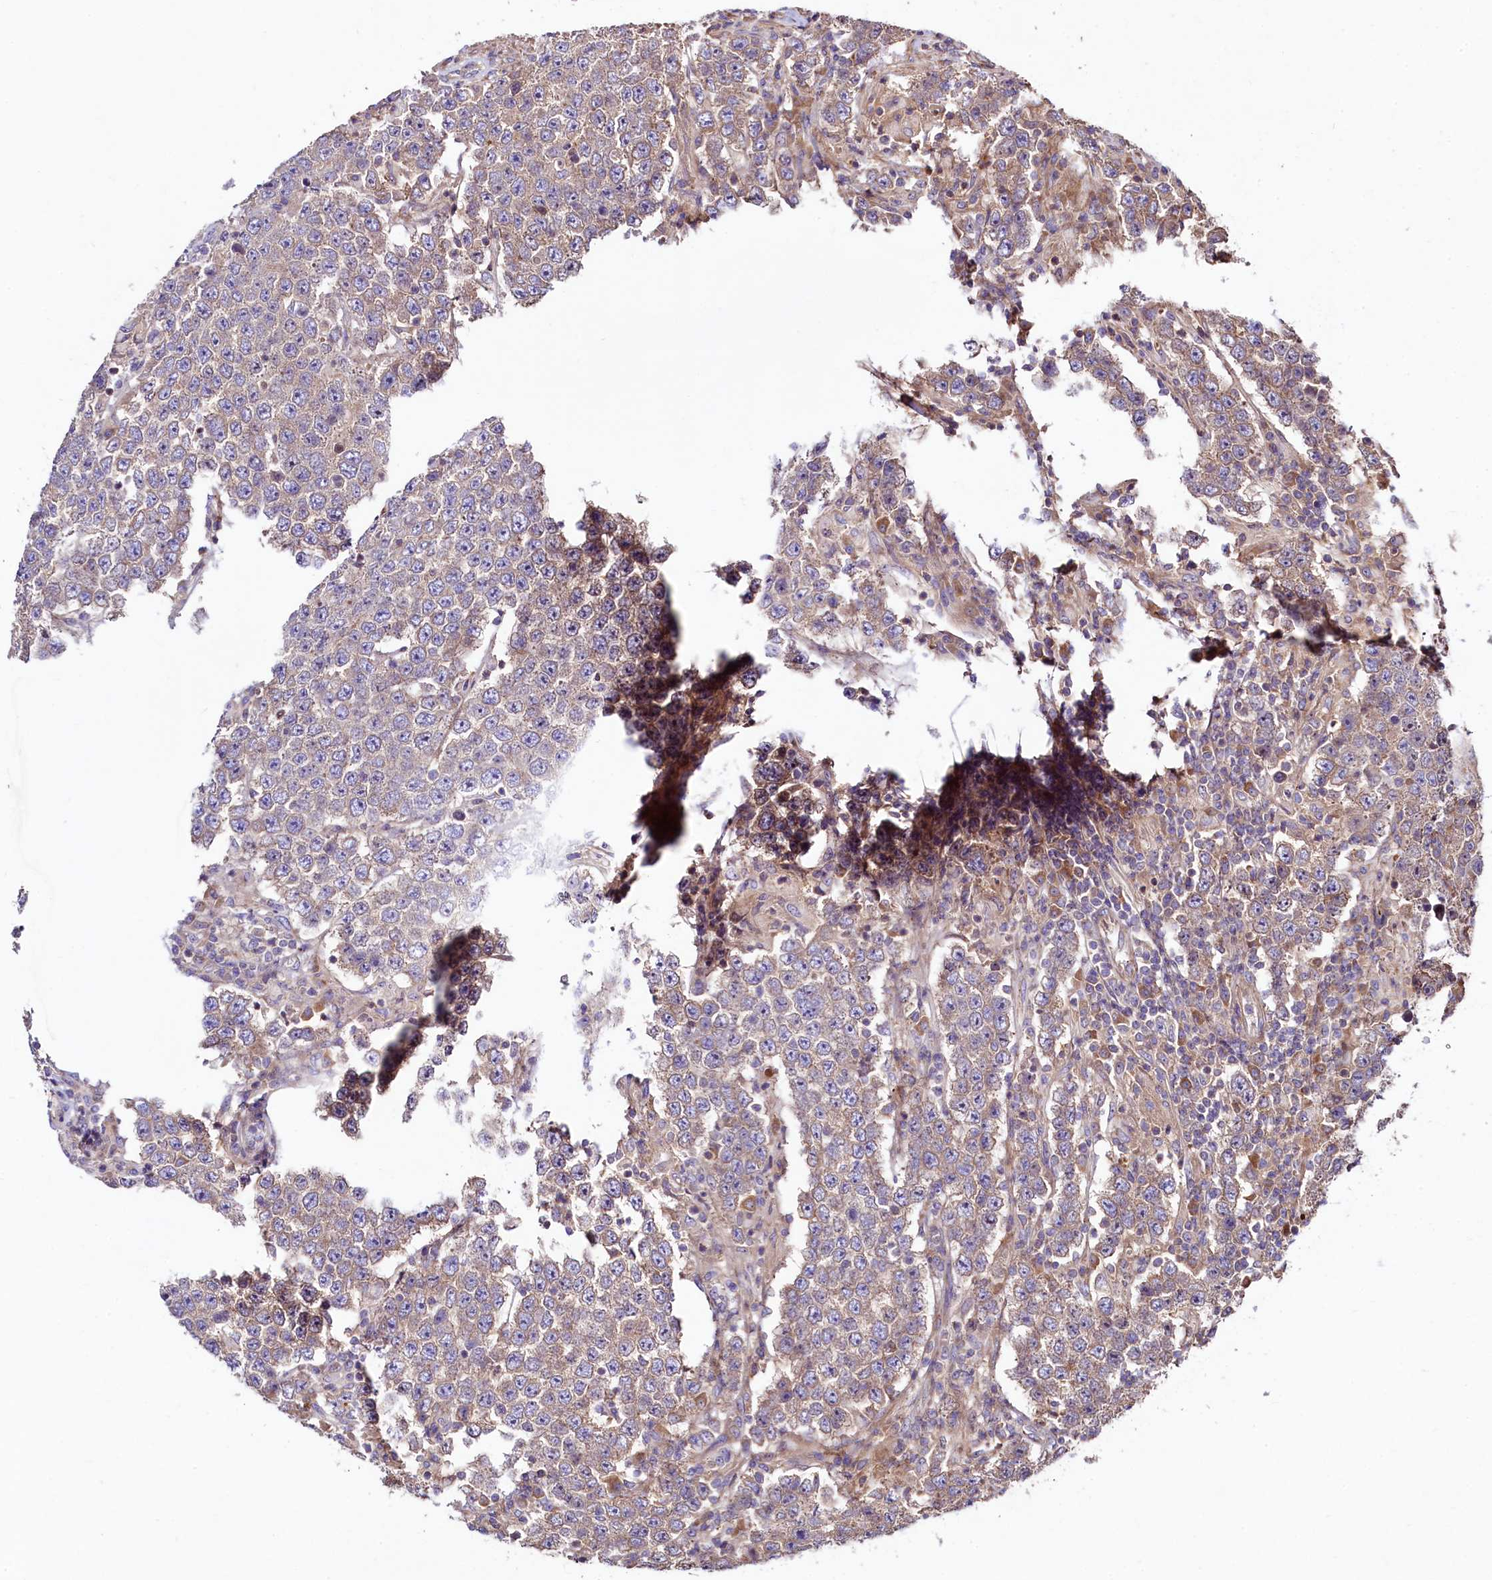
{"staining": {"intensity": "weak", "quantity": "<25%", "location": "cytoplasmic/membranous"}, "tissue": "testis cancer", "cell_type": "Tumor cells", "image_type": "cancer", "snomed": [{"axis": "morphology", "description": "Normal tissue, NOS"}, {"axis": "morphology", "description": "Urothelial carcinoma, High grade"}, {"axis": "morphology", "description": "Seminoma, NOS"}, {"axis": "morphology", "description": "Carcinoma, Embryonal, NOS"}, {"axis": "topography", "description": "Urinary bladder"}, {"axis": "topography", "description": "Testis"}], "caption": "Immunohistochemistry of human testis cancer displays no staining in tumor cells.", "gene": "KLHDC4", "patient": {"sex": "male", "age": 41}}